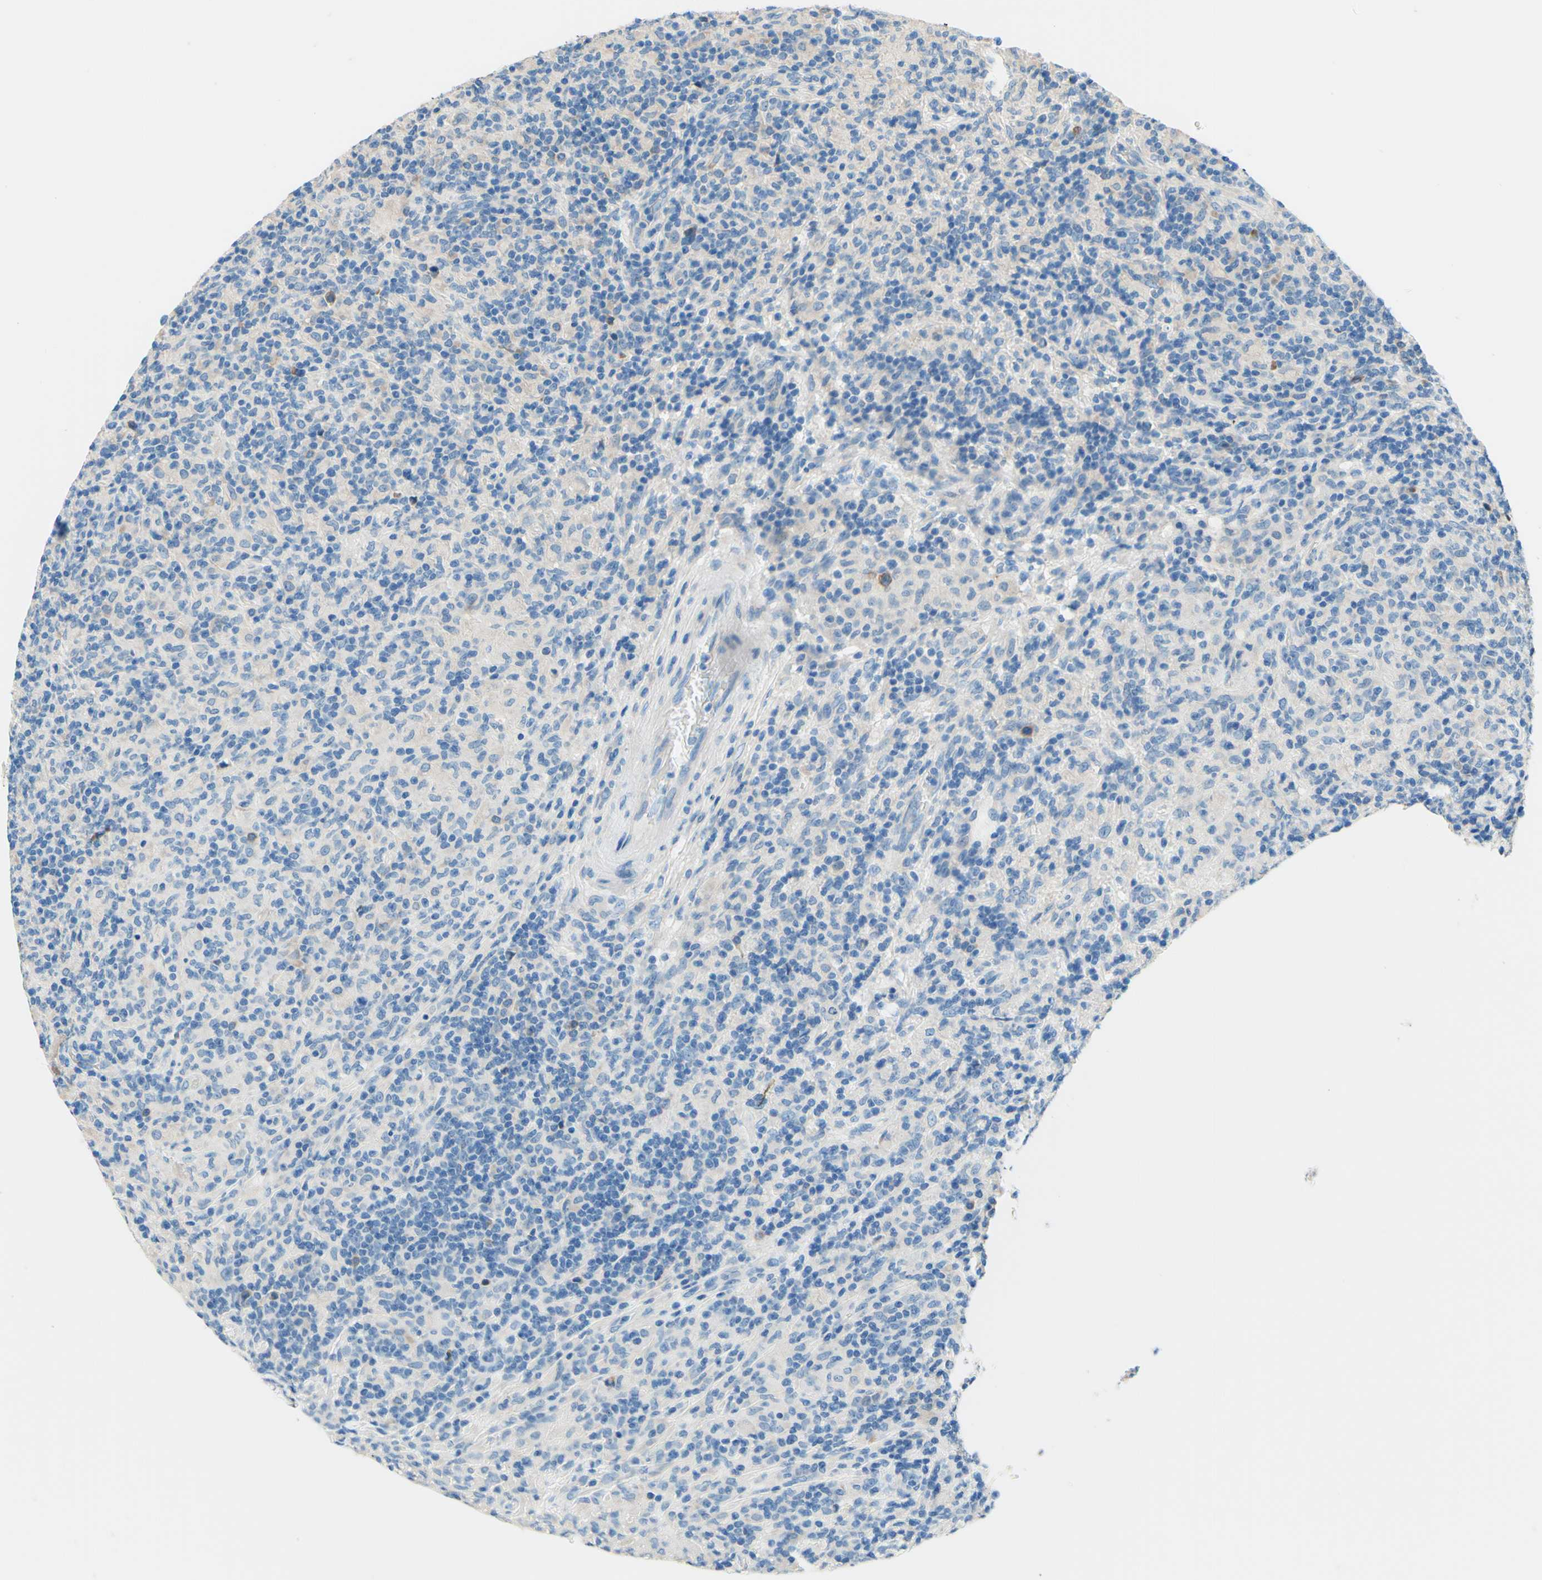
{"staining": {"intensity": "negative", "quantity": "none", "location": "none"}, "tissue": "lymphoma", "cell_type": "Tumor cells", "image_type": "cancer", "snomed": [{"axis": "morphology", "description": "Hodgkin's disease, NOS"}, {"axis": "topography", "description": "Lymph node"}], "caption": "Immunohistochemistry (IHC) of human lymphoma demonstrates no expression in tumor cells.", "gene": "PASD1", "patient": {"sex": "male", "age": 70}}